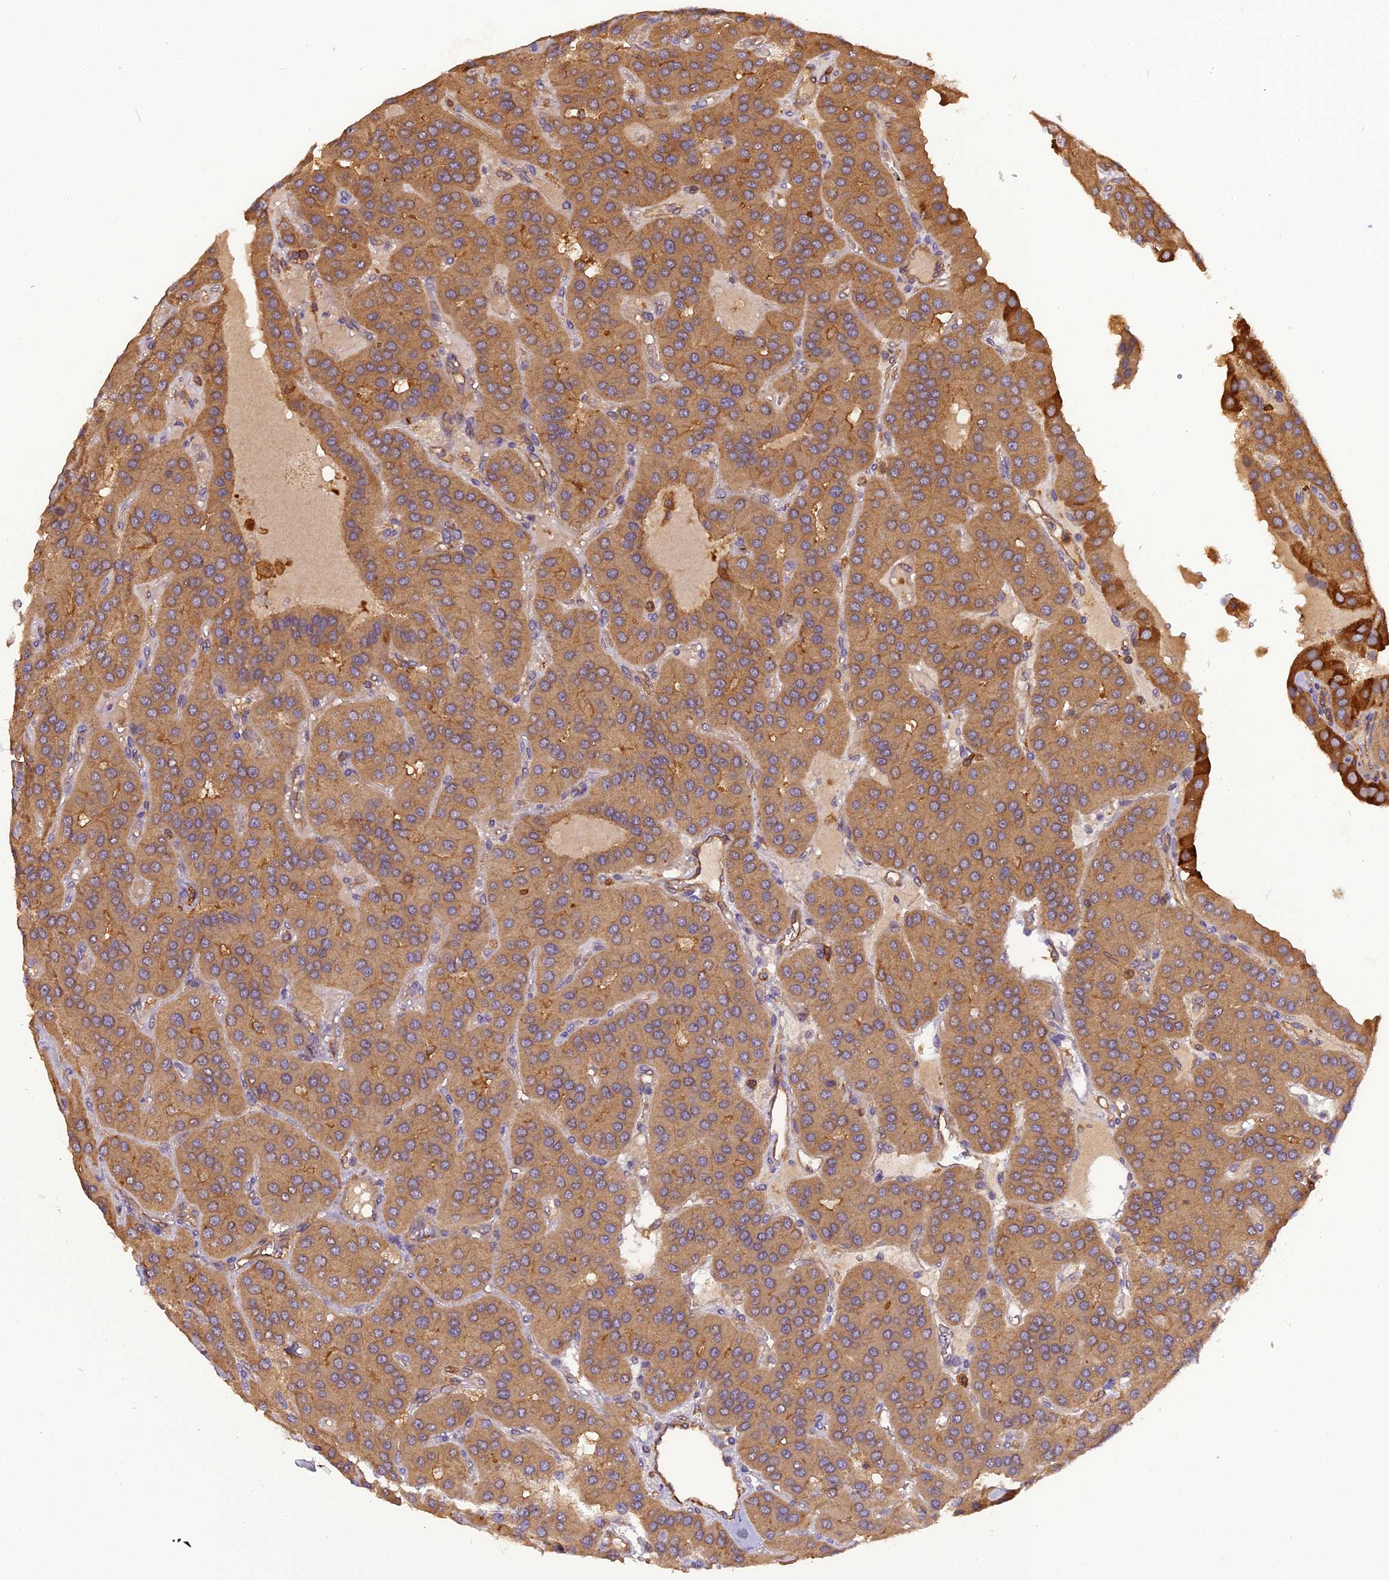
{"staining": {"intensity": "moderate", "quantity": ">75%", "location": "cytoplasmic/membranous"}, "tissue": "parathyroid gland", "cell_type": "Glandular cells", "image_type": "normal", "snomed": [{"axis": "morphology", "description": "Normal tissue, NOS"}, {"axis": "morphology", "description": "Adenoma, NOS"}, {"axis": "topography", "description": "Parathyroid gland"}], "caption": "Moderate cytoplasmic/membranous positivity is seen in approximately >75% of glandular cells in unremarkable parathyroid gland.", "gene": "STOML1", "patient": {"sex": "female", "age": 86}}